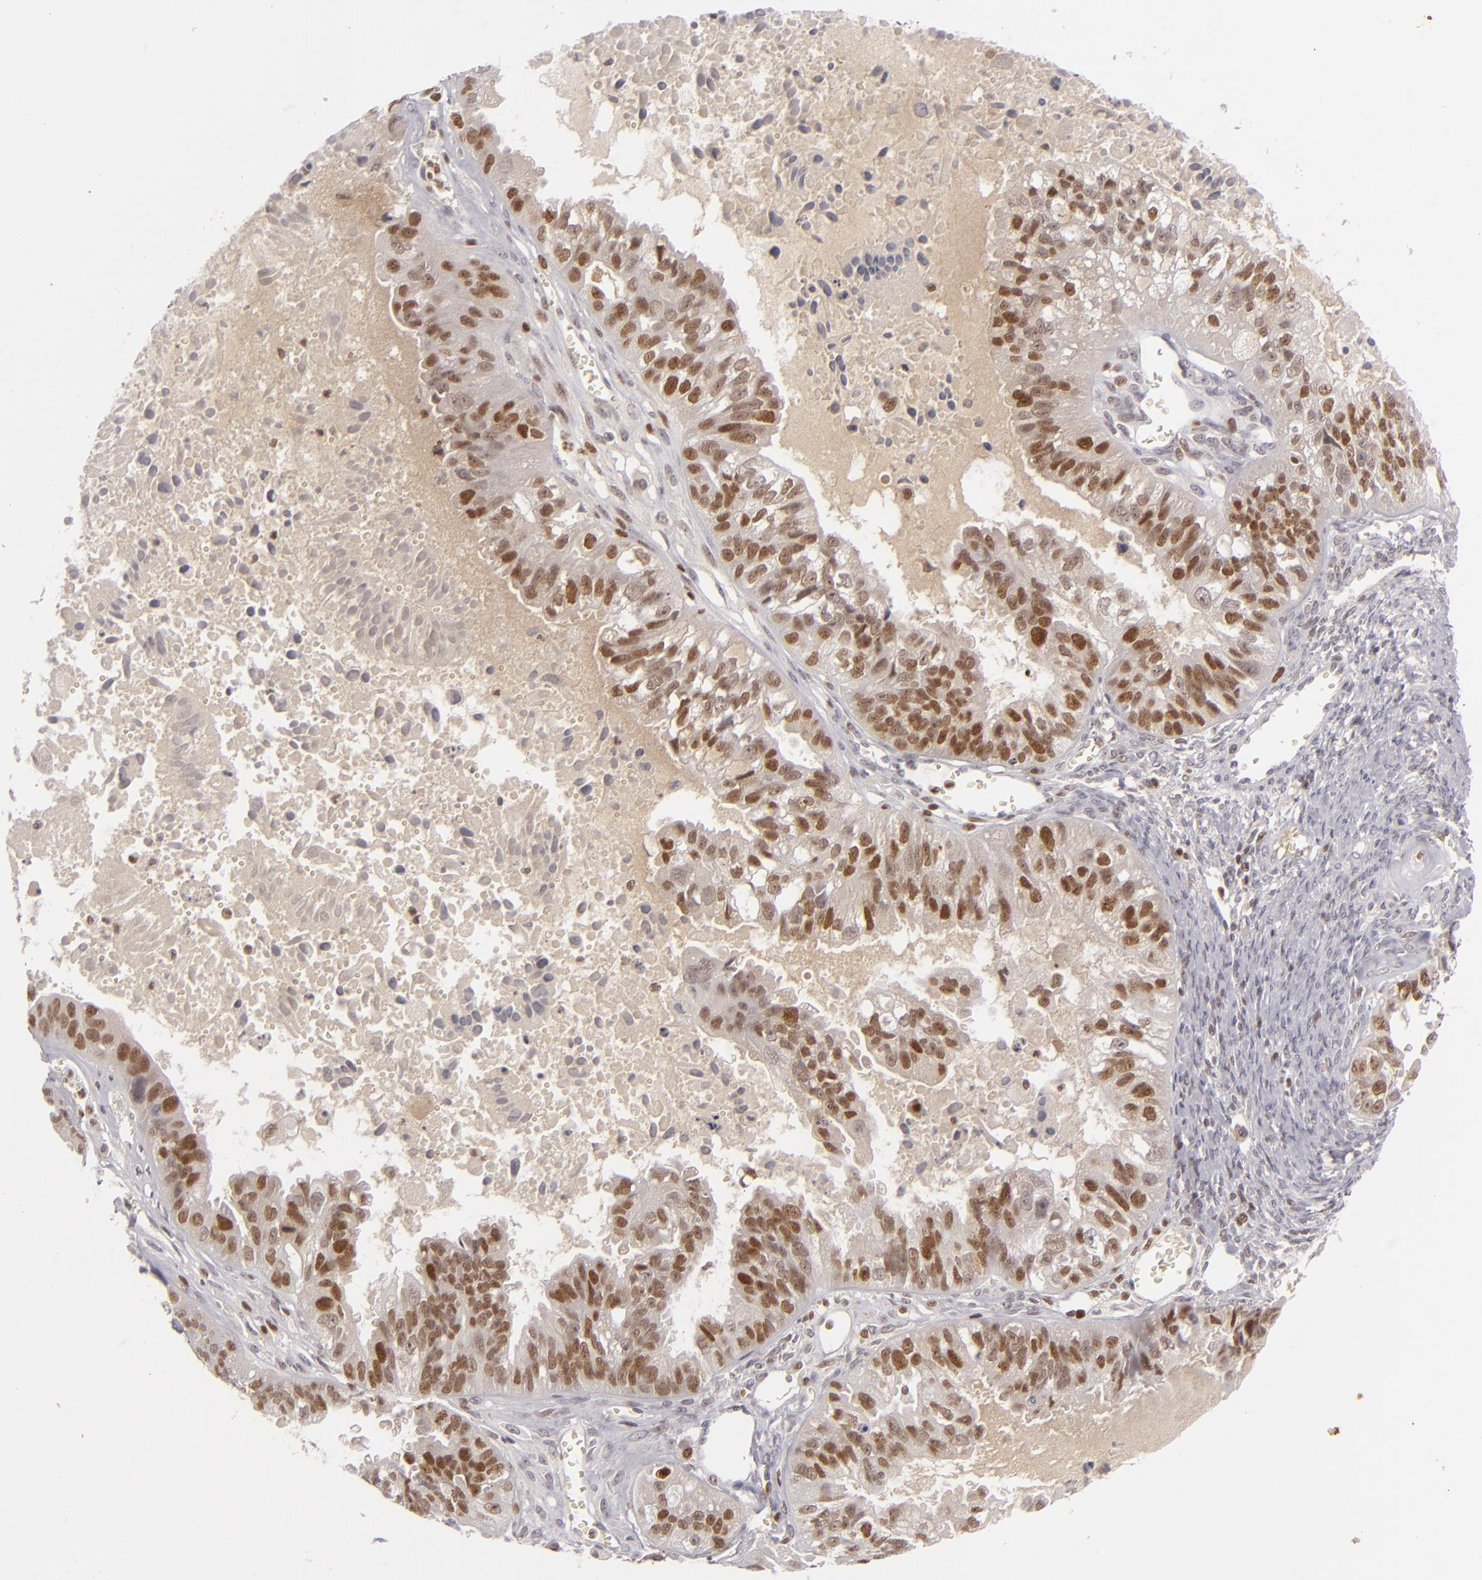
{"staining": {"intensity": "strong", "quantity": ">75%", "location": "nuclear"}, "tissue": "ovarian cancer", "cell_type": "Tumor cells", "image_type": "cancer", "snomed": [{"axis": "morphology", "description": "Carcinoma, endometroid"}, {"axis": "topography", "description": "Ovary"}], "caption": "Protein expression by immunohistochemistry shows strong nuclear staining in about >75% of tumor cells in ovarian endometroid carcinoma.", "gene": "FEN1", "patient": {"sex": "female", "age": 85}}